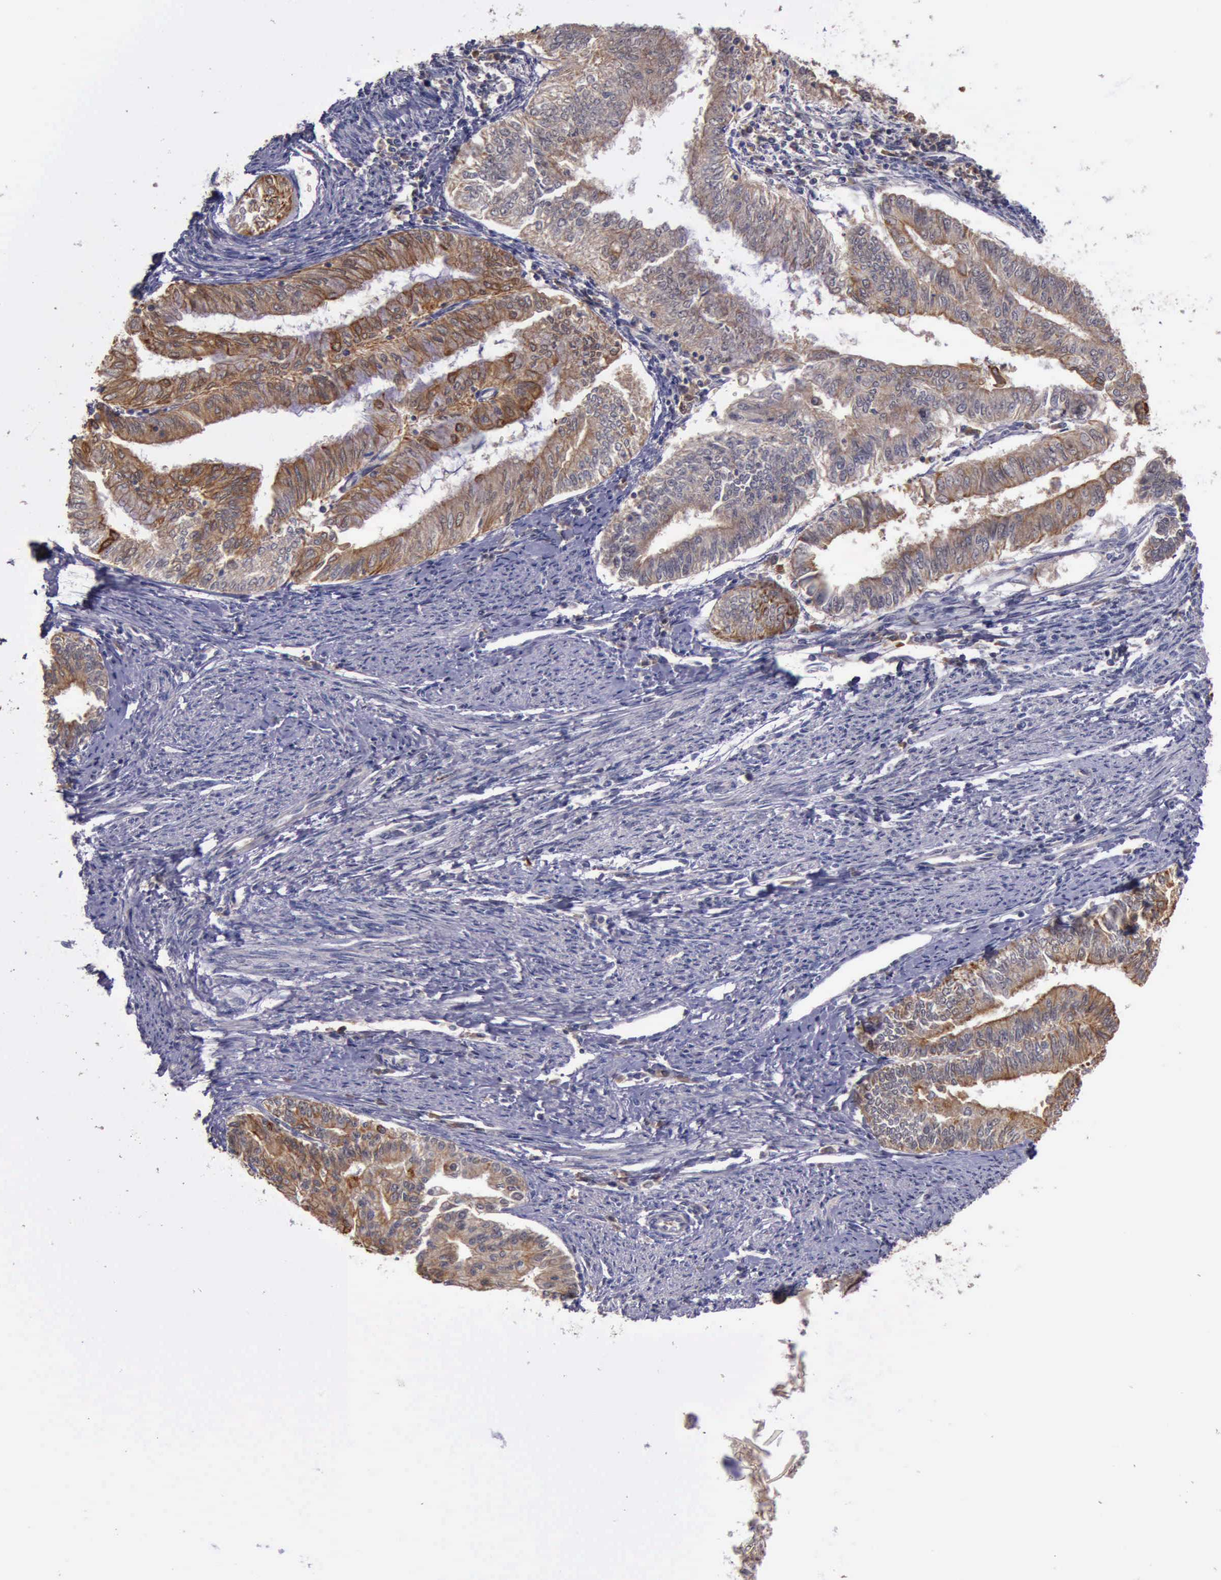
{"staining": {"intensity": "moderate", "quantity": ">75%", "location": "cytoplasmic/membranous"}, "tissue": "endometrial cancer", "cell_type": "Tumor cells", "image_type": "cancer", "snomed": [{"axis": "morphology", "description": "Adenocarcinoma, NOS"}, {"axis": "topography", "description": "Endometrium"}], "caption": "Endometrial cancer tissue demonstrates moderate cytoplasmic/membranous positivity in approximately >75% of tumor cells, visualized by immunohistochemistry.", "gene": "RAB39B", "patient": {"sex": "female", "age": 66}}